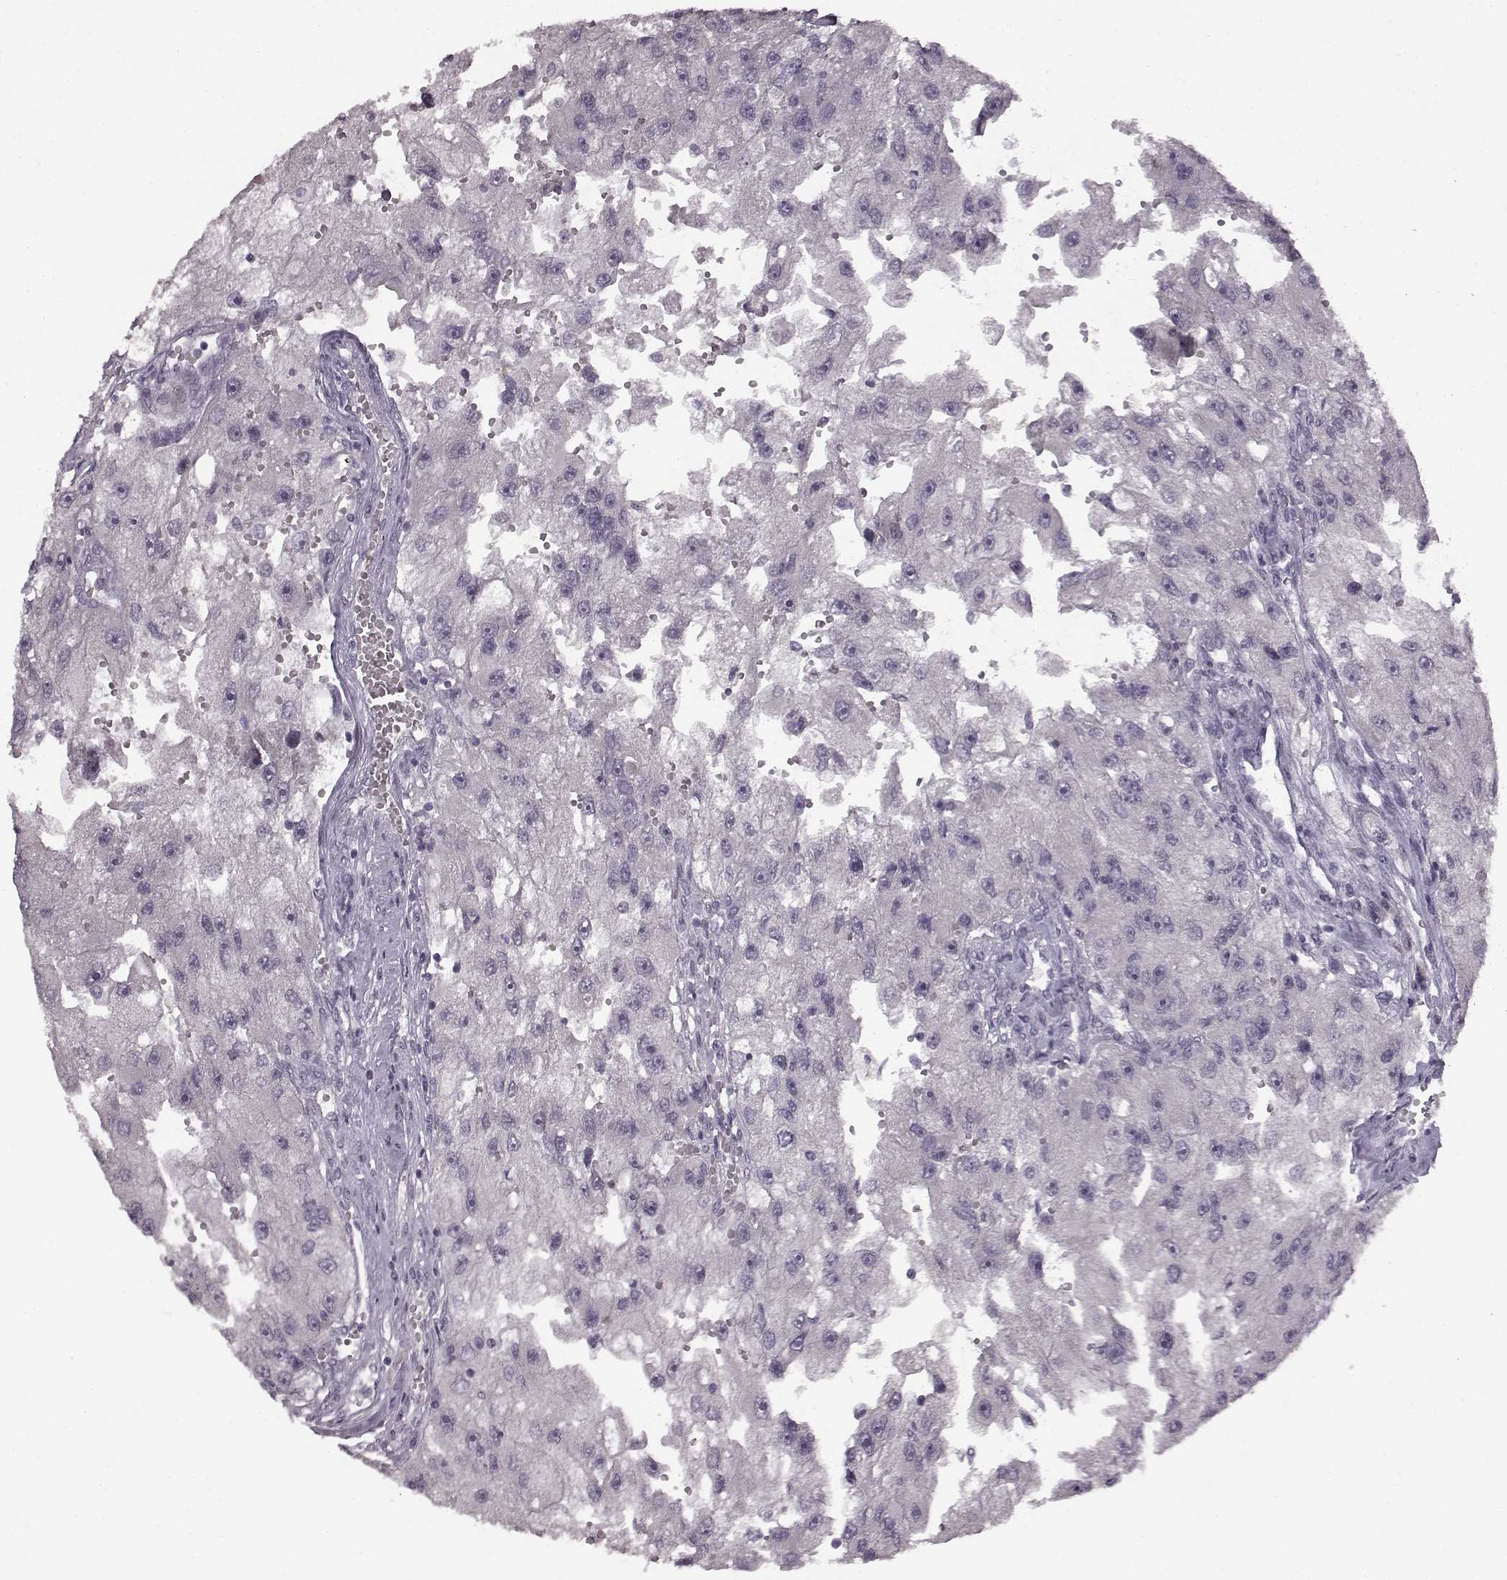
{"staining": {"intensity": "negative", "quantity": "none", "location": "none"}, "tissue": "renal cancer", "cell_type": "Tumor cells", "image_type": "cancer", "snomed": [{"axis": "morphology", "description": "Adenocarcinoma, NOS"}, {"axis": "topography", "description": "Kidney"}], "caption": "A photomicrograph of human renal cancer (adenocarcinoma) is negative for staining in tumor cells.", "gene": "LHB", "patient": {"sex": "male", "age": 63}}